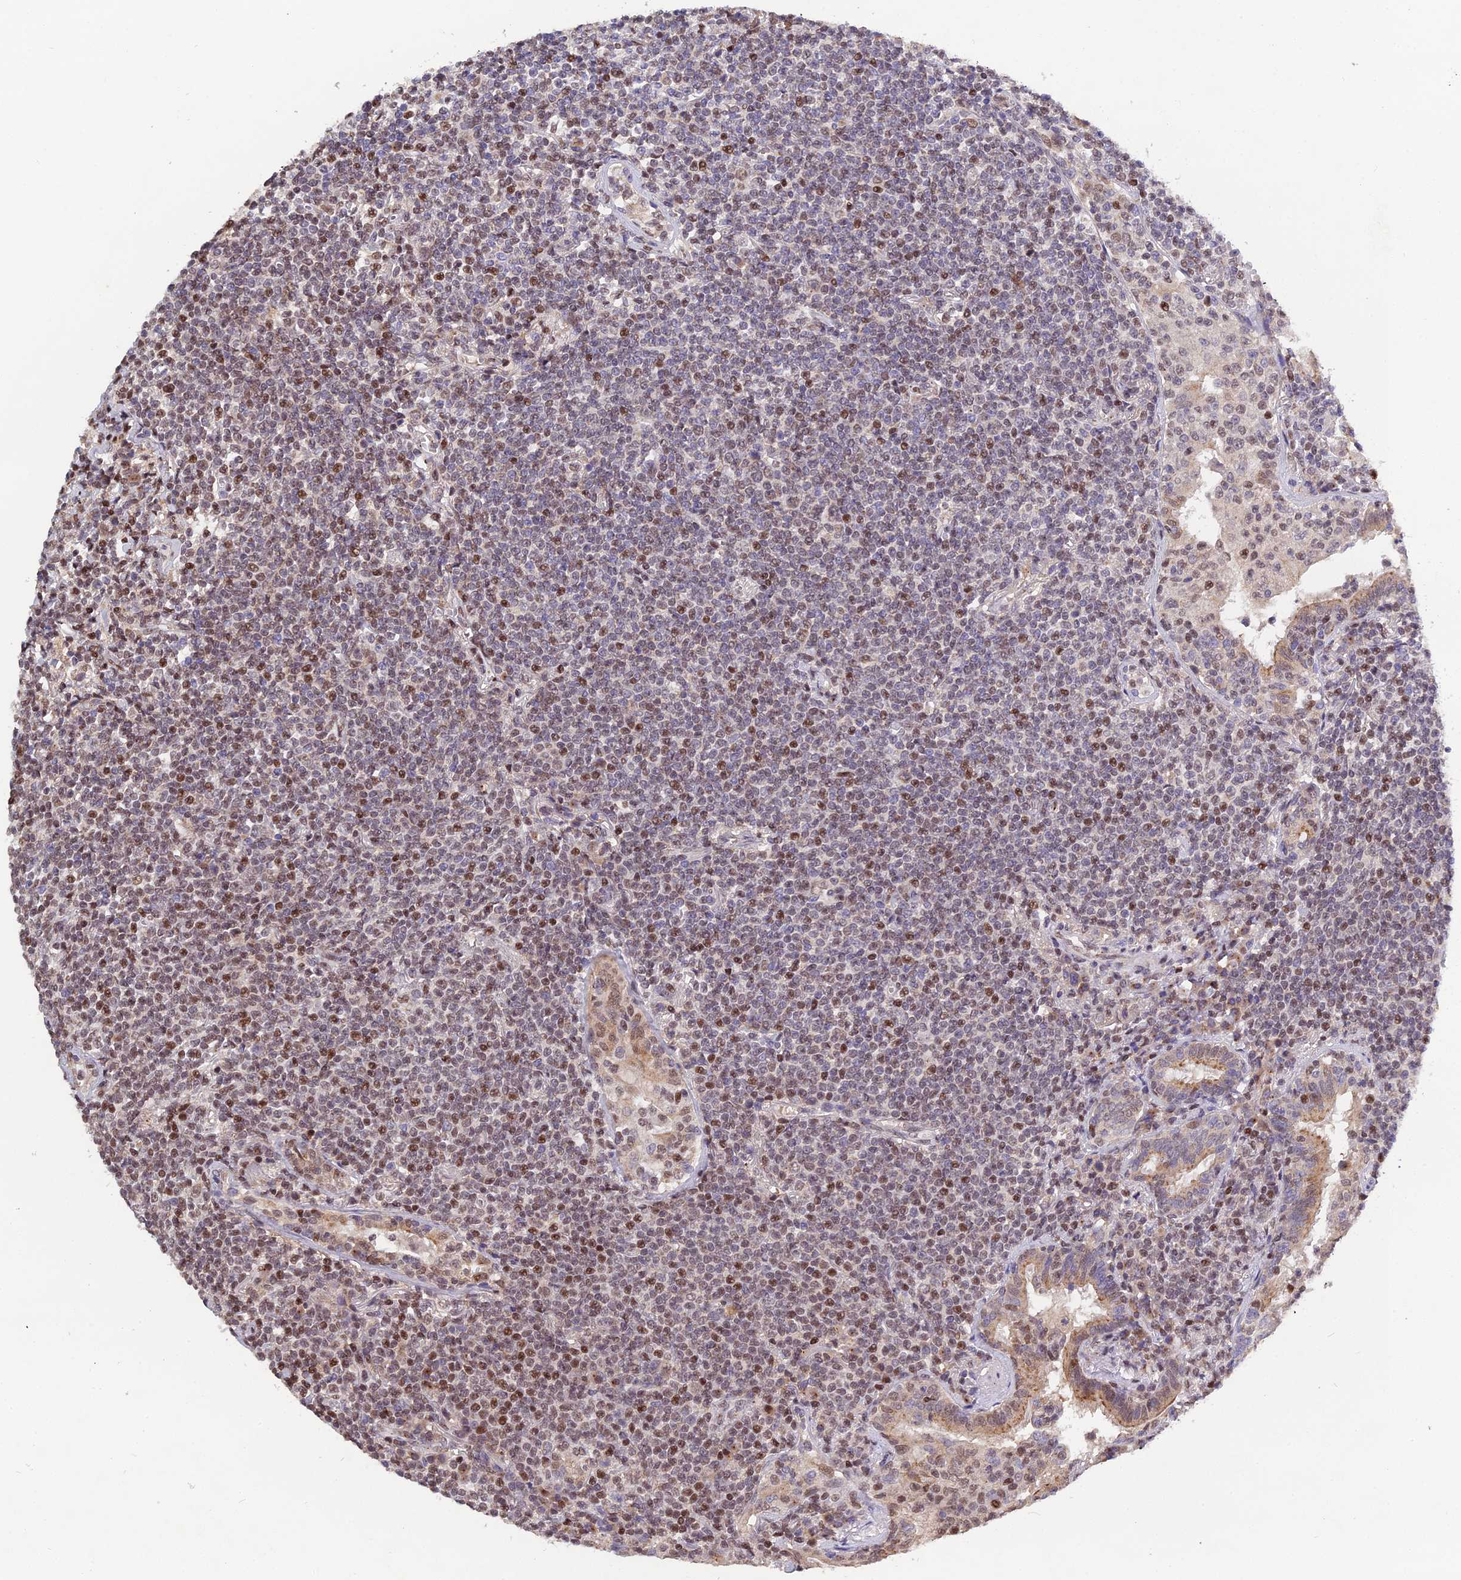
{"staining": {"intensity": "moderate", "quantity": "25%-75%", "location": "nuclear"}, "tissue": "lymphoma", "cell_type": "Tumor cells", "image_type": "cancer", "snomed": [{"axis": "morphology", "description": "Malignant lymphoma, non-Hodgkin's type, Low grade"}, {"axis": "topography", "description": "Lung"}], "caption": "A high-resolution image shows immunohistochemistry staining of lymphoma, which demonstrates moderate nuclear expression in about 25%-75% of tumor cells.", "gene": "ARL2", "patient": {"sex": "female", "age": 71}}